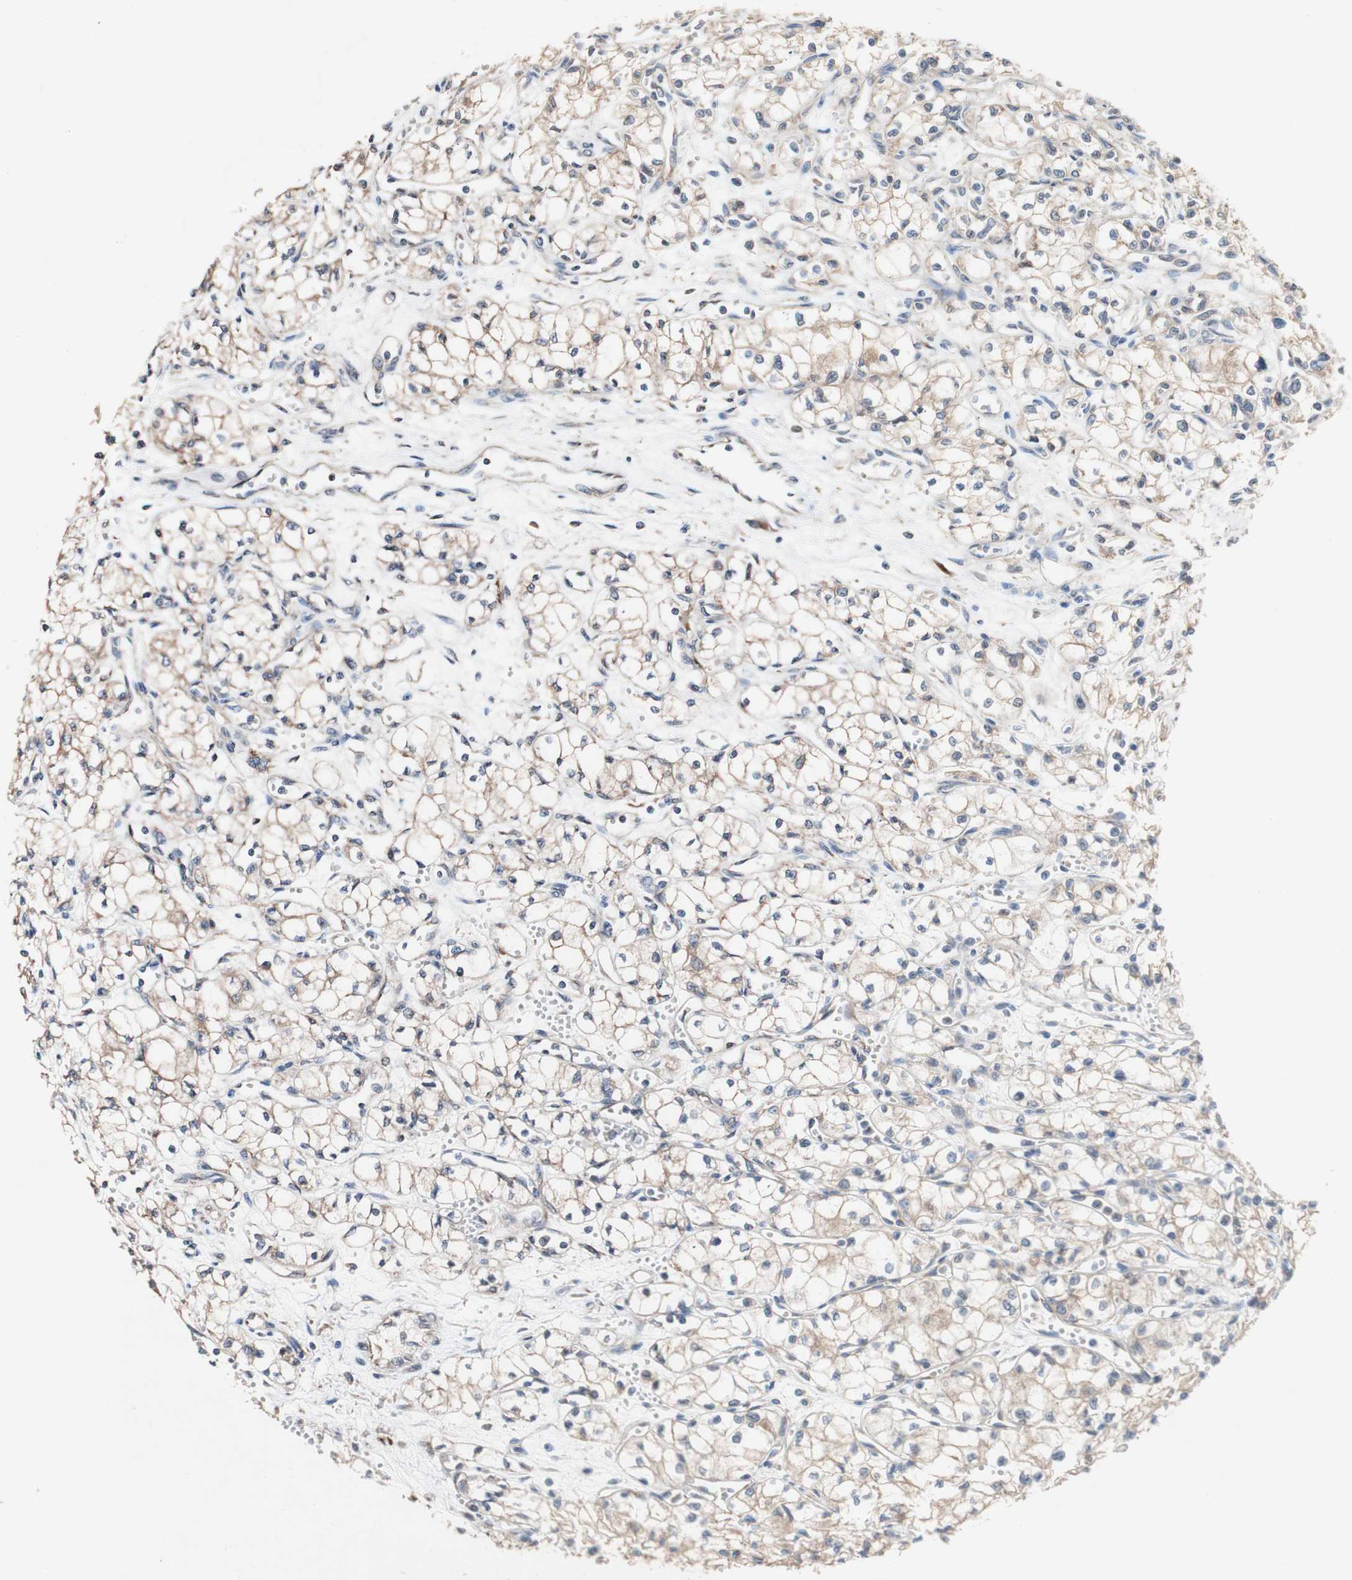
{"staining": {"intensity": "weak", "quantity": ">75%", "location": "cytoplasmic/membranous"}, "tissue": "renal cancer", "cell_type": "Tumor cells", "image_type": "cancer", "snomed": [{"axis": "morphology", "description": "Normal tissue, NOS"}, {"axis": "morphology", "description": "Adenocarcinoma, NOS"}, {"axis": "topography", "description": "Kidney"}], "caption": "Immunohistochemical staining of human adenocarcinoma (renal) demonstrates low levels of weak cytoplasmic/membranous protein expression in approximately >75% of tumor cells. (Brightfield microscopy of DAB IHC at high magnification).", "gene": "PDGFB", "patient": {"sex": "male", "age": 59}}